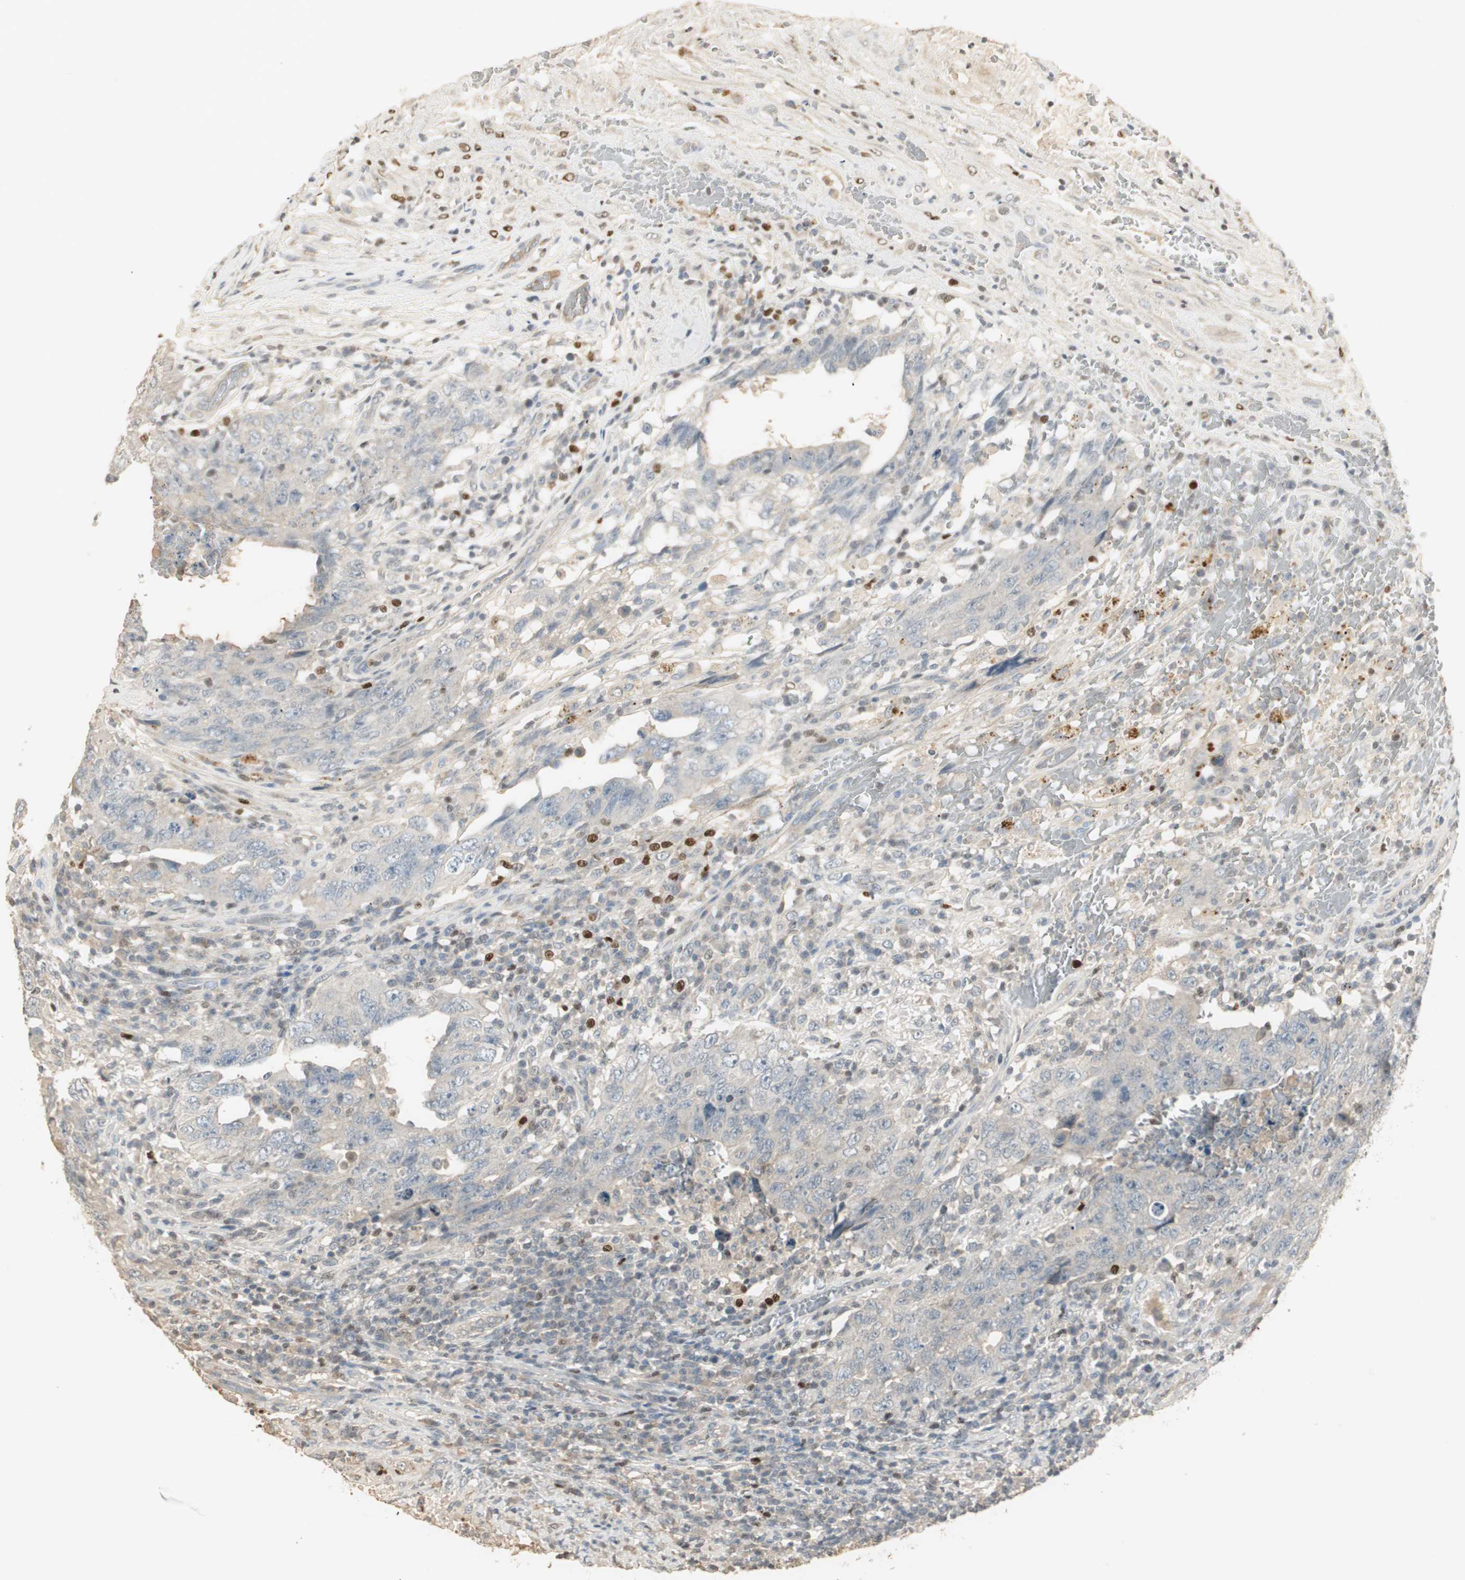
{"staining": {"intensity": "negative", "quantity": "none", "location": "none"}, "tissue": "testis cancer", "cell_type": "Tumor cells", "image_type": "cancer", "snomed": [{"axis": "morphology", "description": "Carcinoma, Embryonal, NOS"}, {"axis": "topography", "description": "Testis"}], "caption": "Tumor cells show no significant positivity in testis cancer (embryonal carcinoma).", "gene": "RUNX2", "patient": {"sex": "male", "age": 26}}